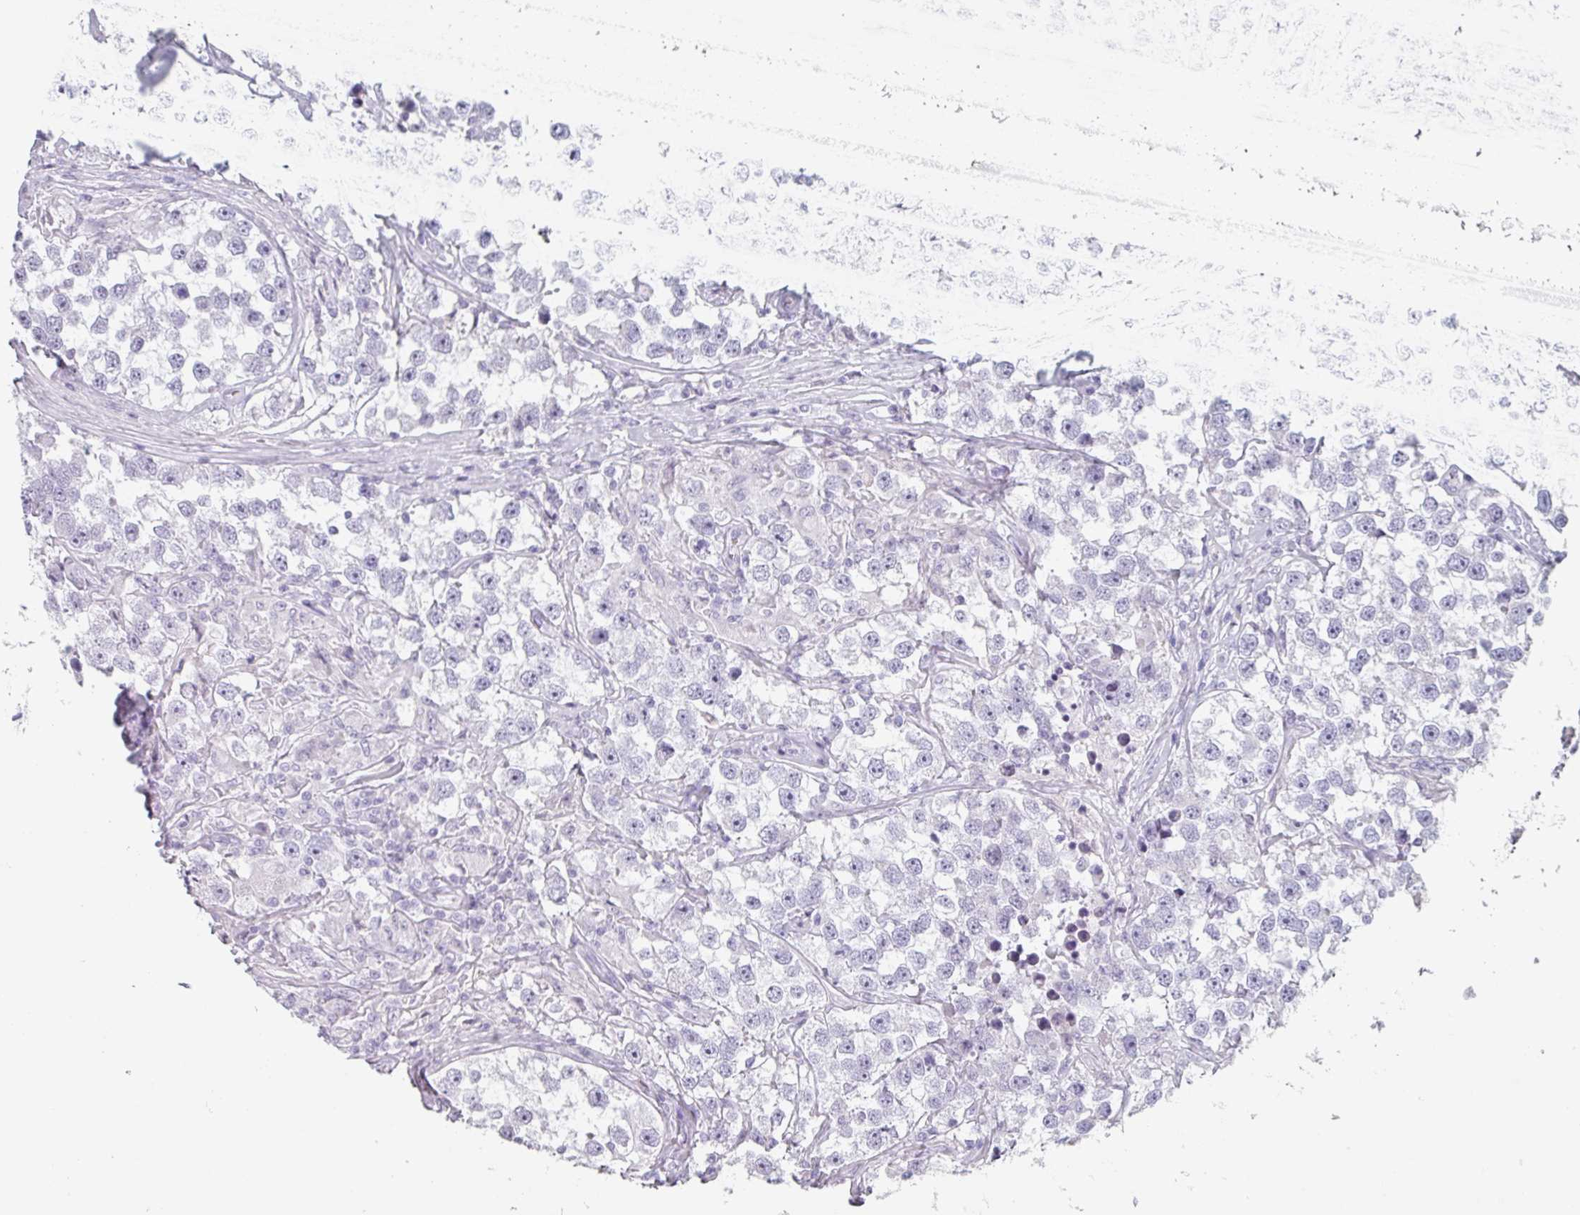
{"staining": {"intensity": "negative", "quantity": "none", "location": "none"}, "tissue": "testis cancer", "cell_type": "Tumor cells", "image_type": "cancer", "snomed": [{"axis": "morphology", "description": "Seminoma, NOS"}, {"axis": "topography", "description": "Testis"}], "caption": "Tumor cells are negative for brown protein staining in testis seminoma.", "gene": "SFTPA1", "patient": {"sex": "male", "age": 46}}